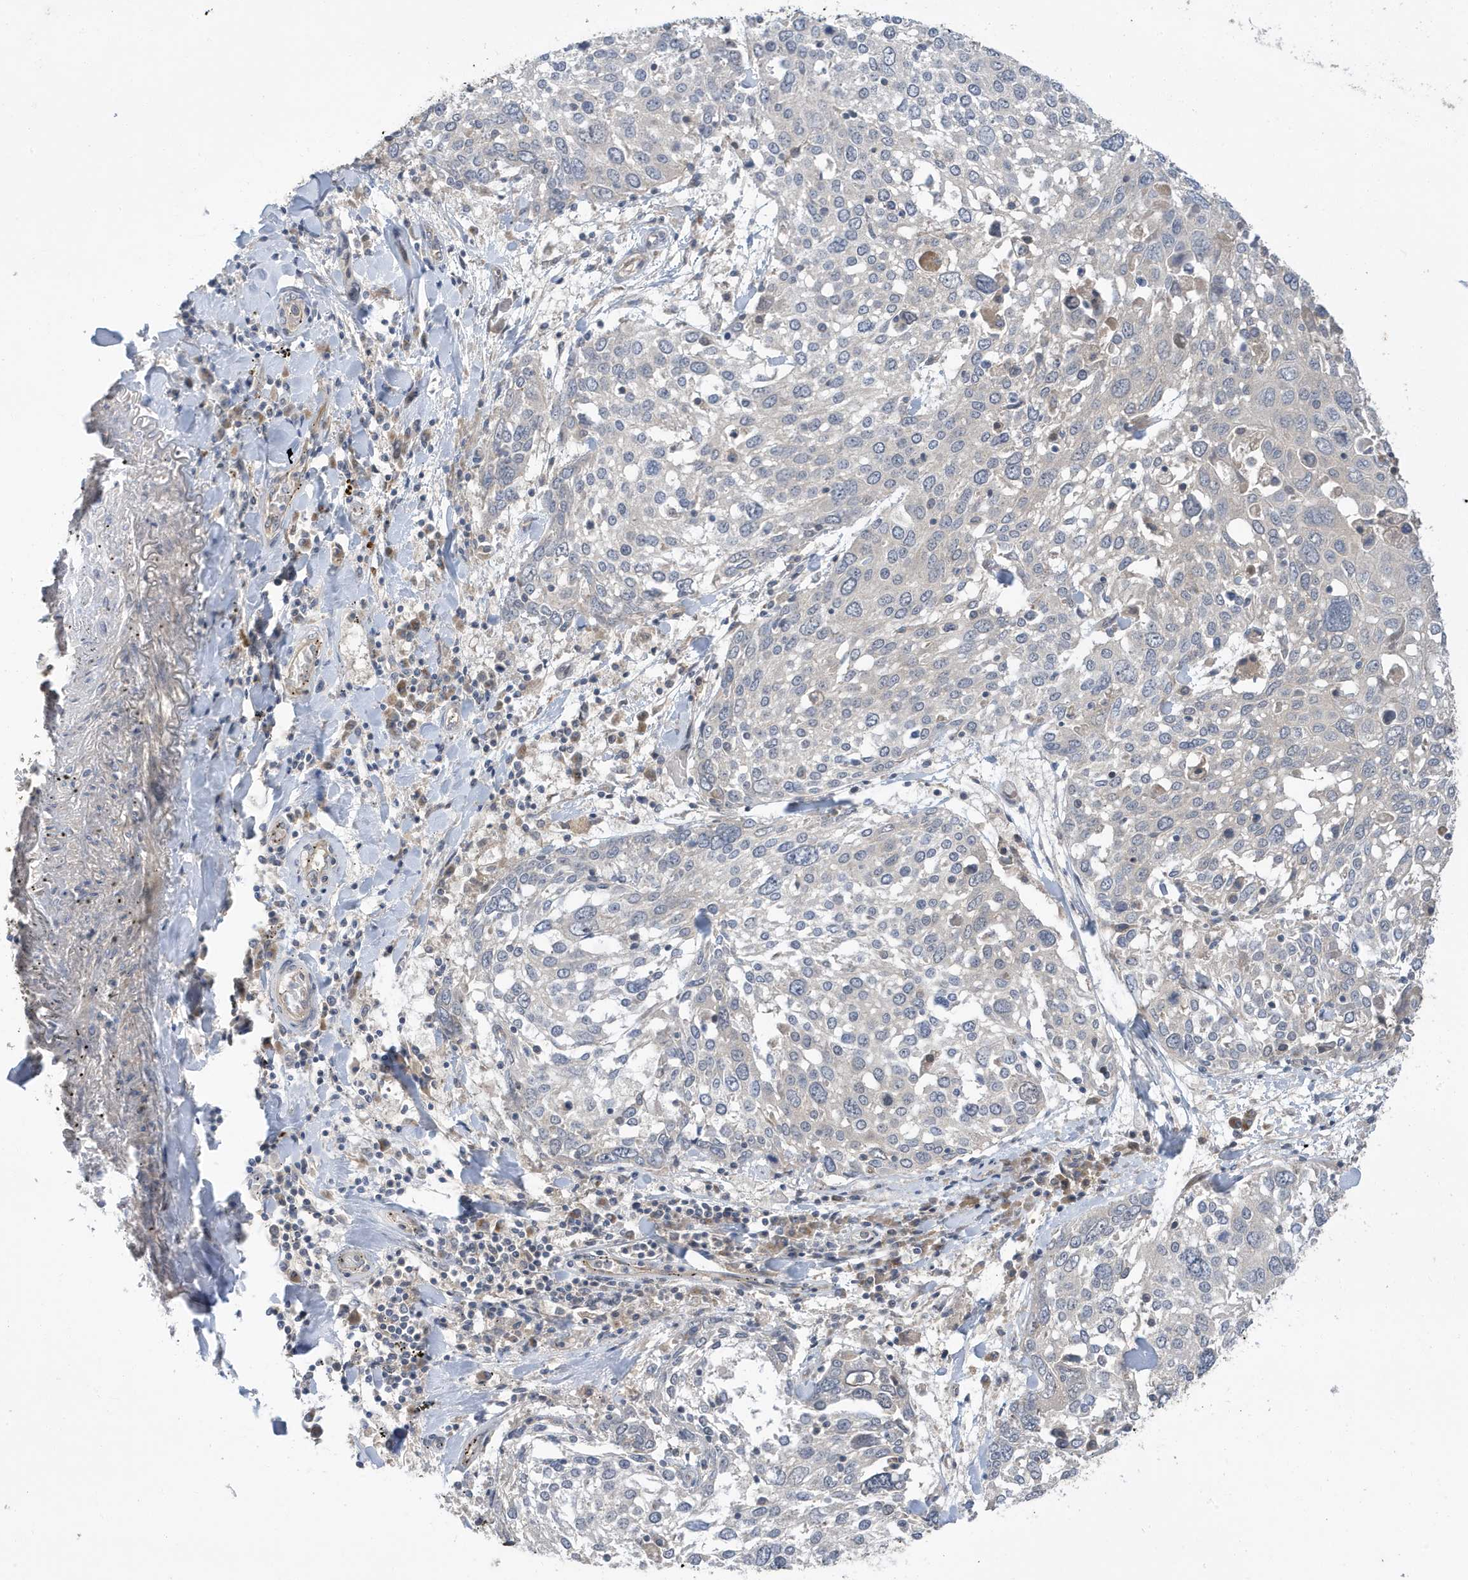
{"staining": {"intensity": "negative", "quantity": "none", "location": "none"}, "tissue": "lung cancer", "cell_type": "Tumor cells", "image_type": "cancer", "snomed": [{"axis": "morphology", "description": "Squamous cell carcinoma, NOS"}, {"axis": "topography", "description": "Lung"}], "caption": "DAB (3,3'-diaminobenzidine) immunohistochemical staining of human lung cancer (squamous cell carcinoma) demonstrates no significant expression in tumor cells.", "gene": "LAPTM4A", "patient": {"sex": "male", "age": 65}}